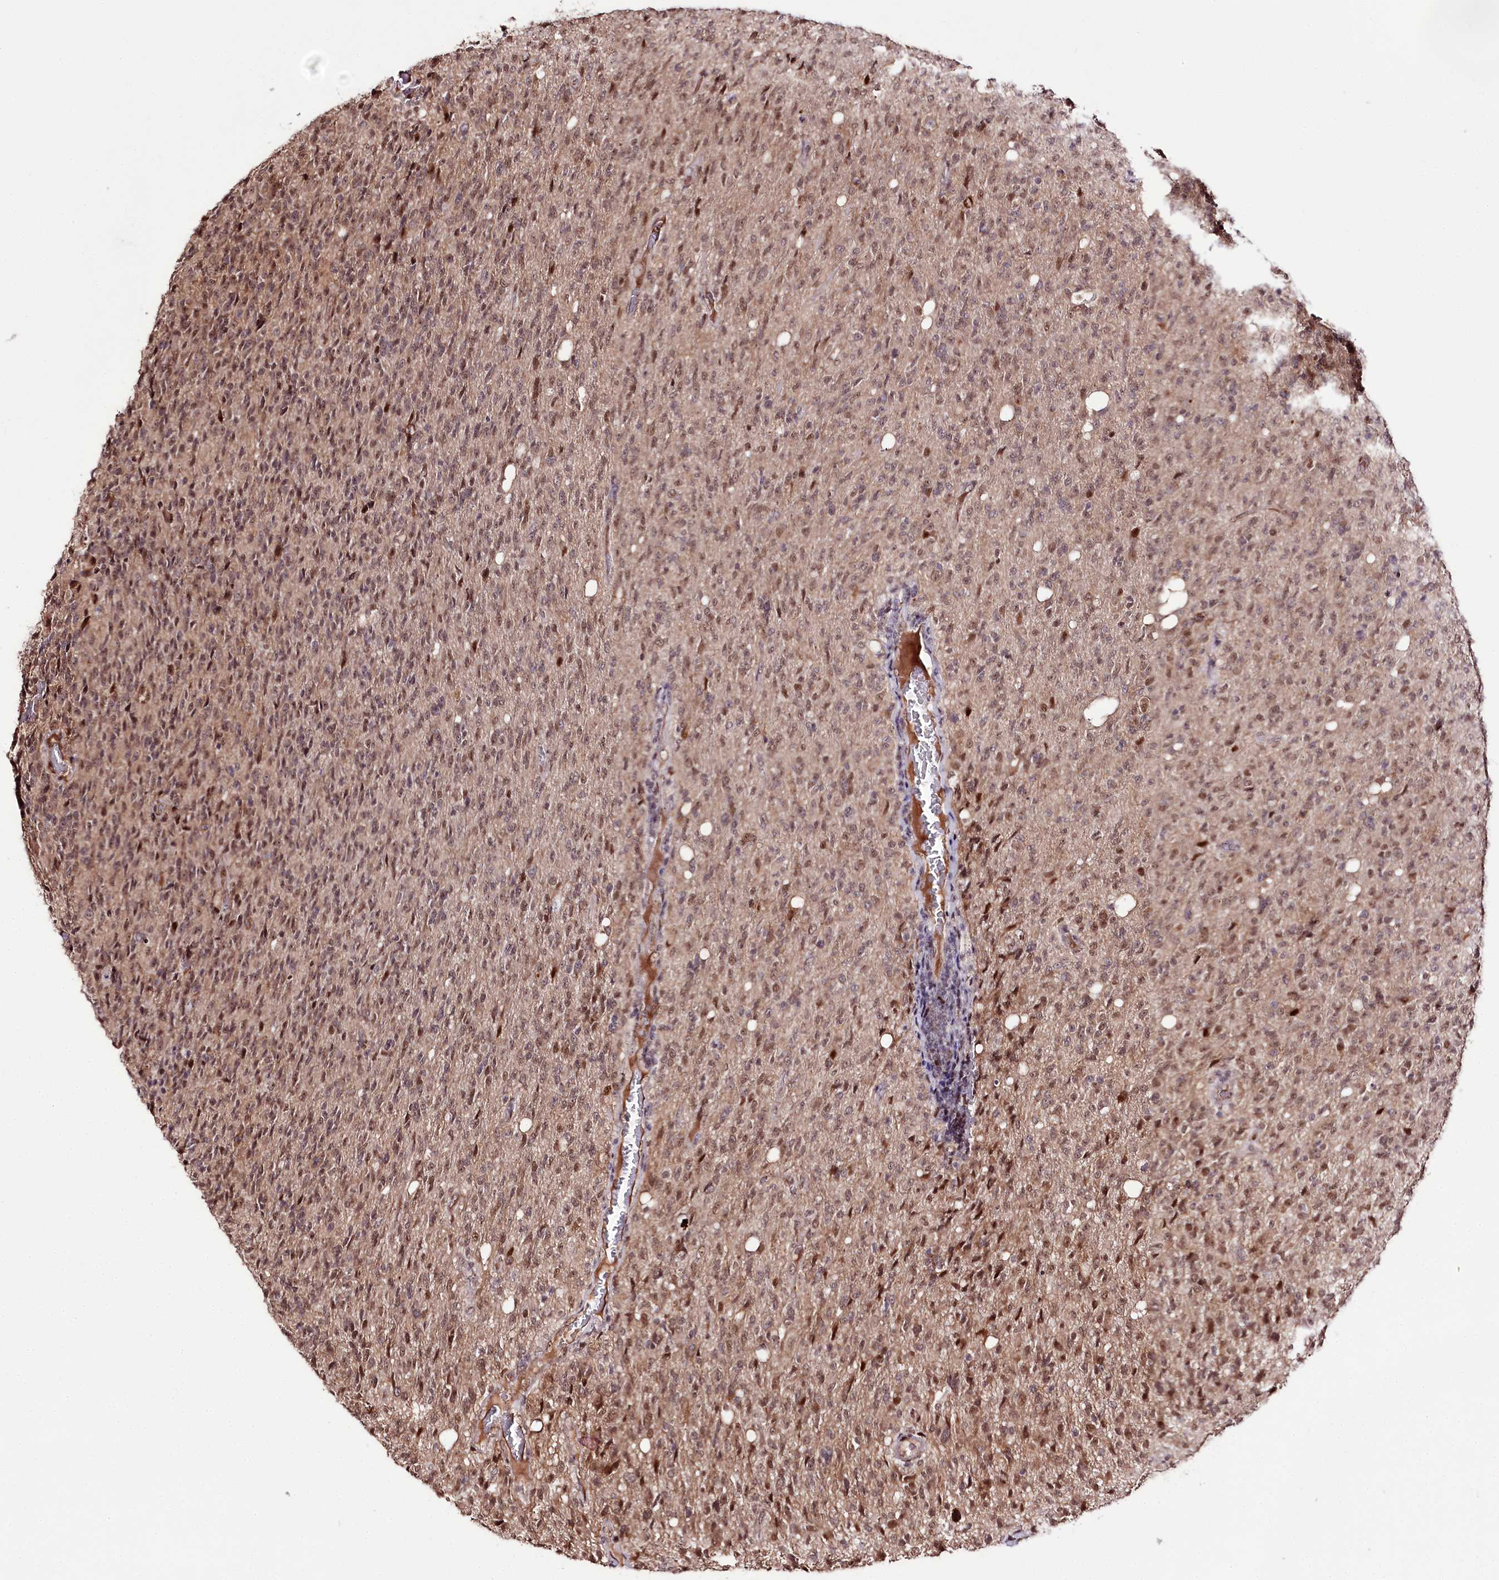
{"staining": {"intensity": "moderate", "quantity": ">75%", "location": "cytoplasmic/membranous,nuclear"}, "tissue": "glioma", "cell_type": "Tumor cells", "image_type": "cancer", "snomed": [{"axis": "morphology", "description": "Glioma, malignant, High grade"}, {"axis": "topography", "description": "Brain"}], "caption": "High-grade glioma (malignant) stained with a protein marker exhibits moderate staining in tumor cells.", "gene": "DMP1", "patient": {"sex": "female", "age": 57}}